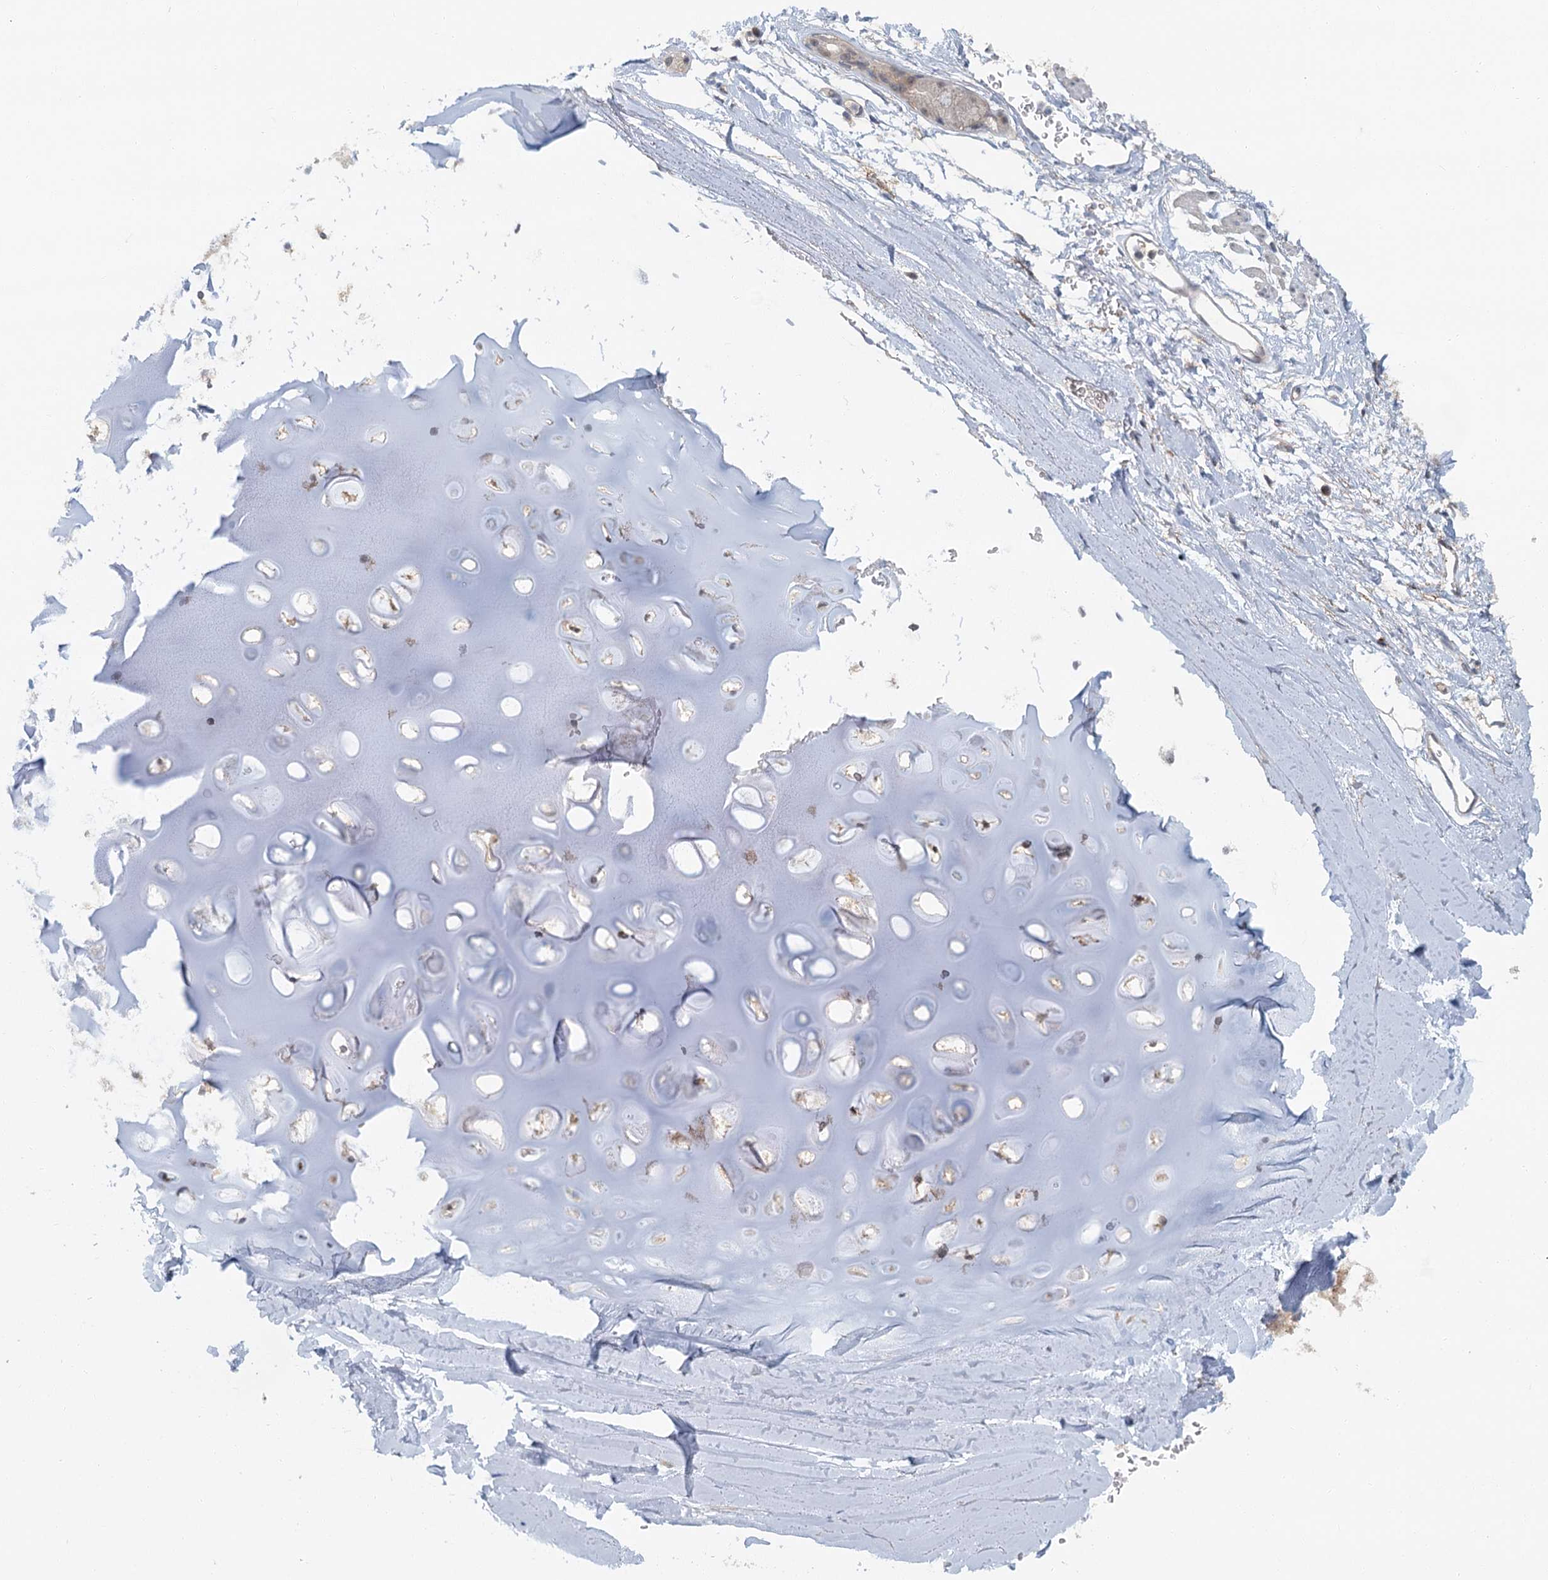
{"staining": {"intensity": "weak", "quantity": ">75%", "location": "cytoplasmic/membranous"}, "tissue": "adipose tissue", "cell_type": "Adipocytes", "image_type": "normal", "snomed": [{"axis": "morphology", "description": "Normal tissue, NOS"}, {"axis": "topography", "description": "Lymph node"}, {"axis": "topography", "description": "Bronchus"}], "caption": "Brown immunohistochemical staining in normal human adipose tissue reveals weak cytoplasmic/membranous positivity in approximately >75% of adipocytes.", "gene": "TAS2R42", "patient": {"sex": "male", "age": 63}}